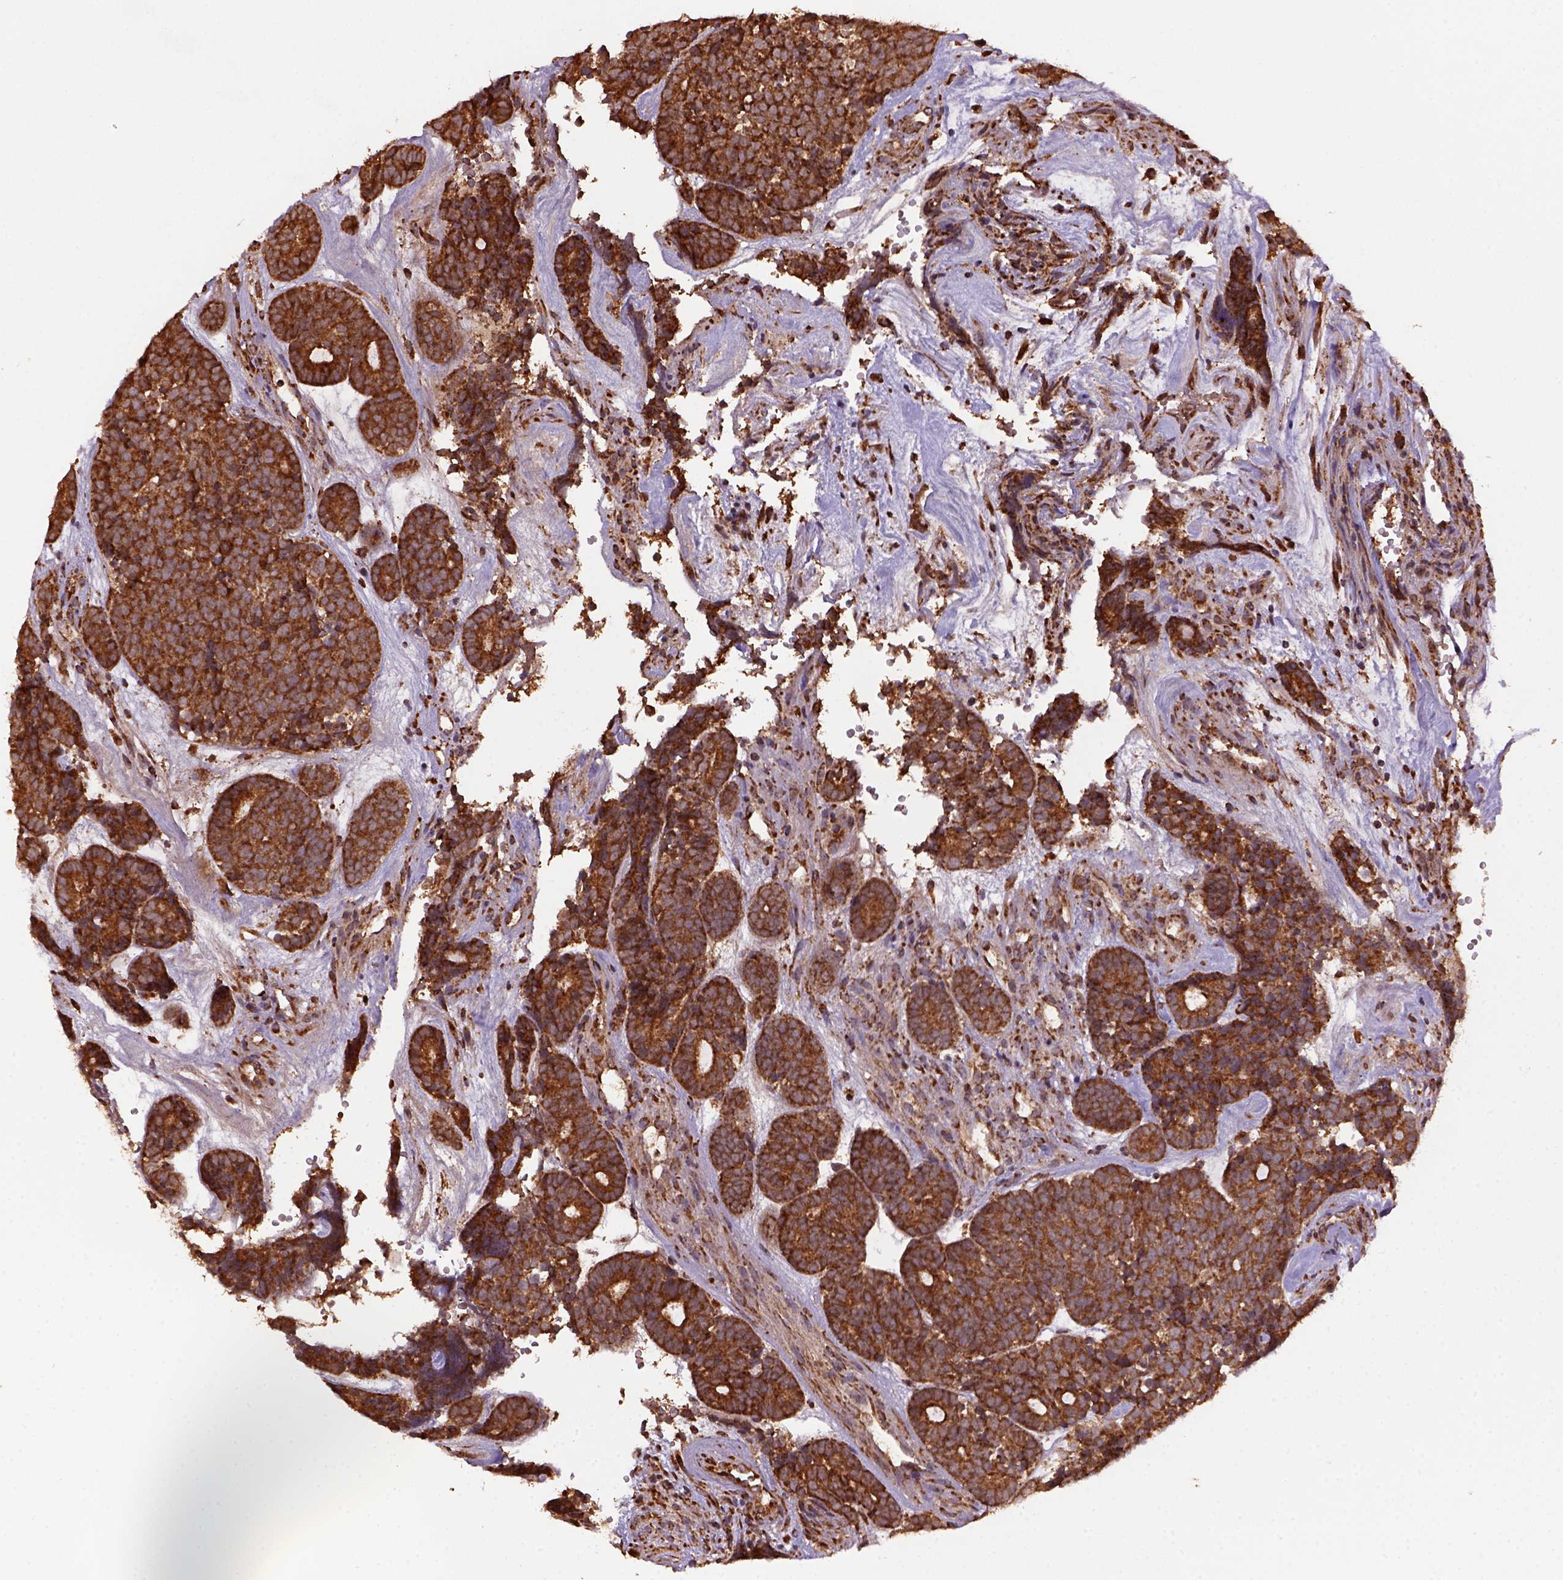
{"staining": {"intensity": "strong", "quantity": ">75%", "location": "cytoplasmic/membranous"}, "tissue": "head and neck cancer", "cell_type": "Tumor cells", "image_type": "cancer", "snomed": [{"axis": "morphology", "description": "Adenocarcinoma, NOS"}, {"axis": "topography", "description": "Head-Neck"}], "caption": "The micrograph exhibits staining of head and neck cancer, revealing strong cytoplasmic/membranous protein staining (brown color) within tumor cells.", "gene": "MAPK8IP3", "patient": {"sex": "female", "age": 81}}